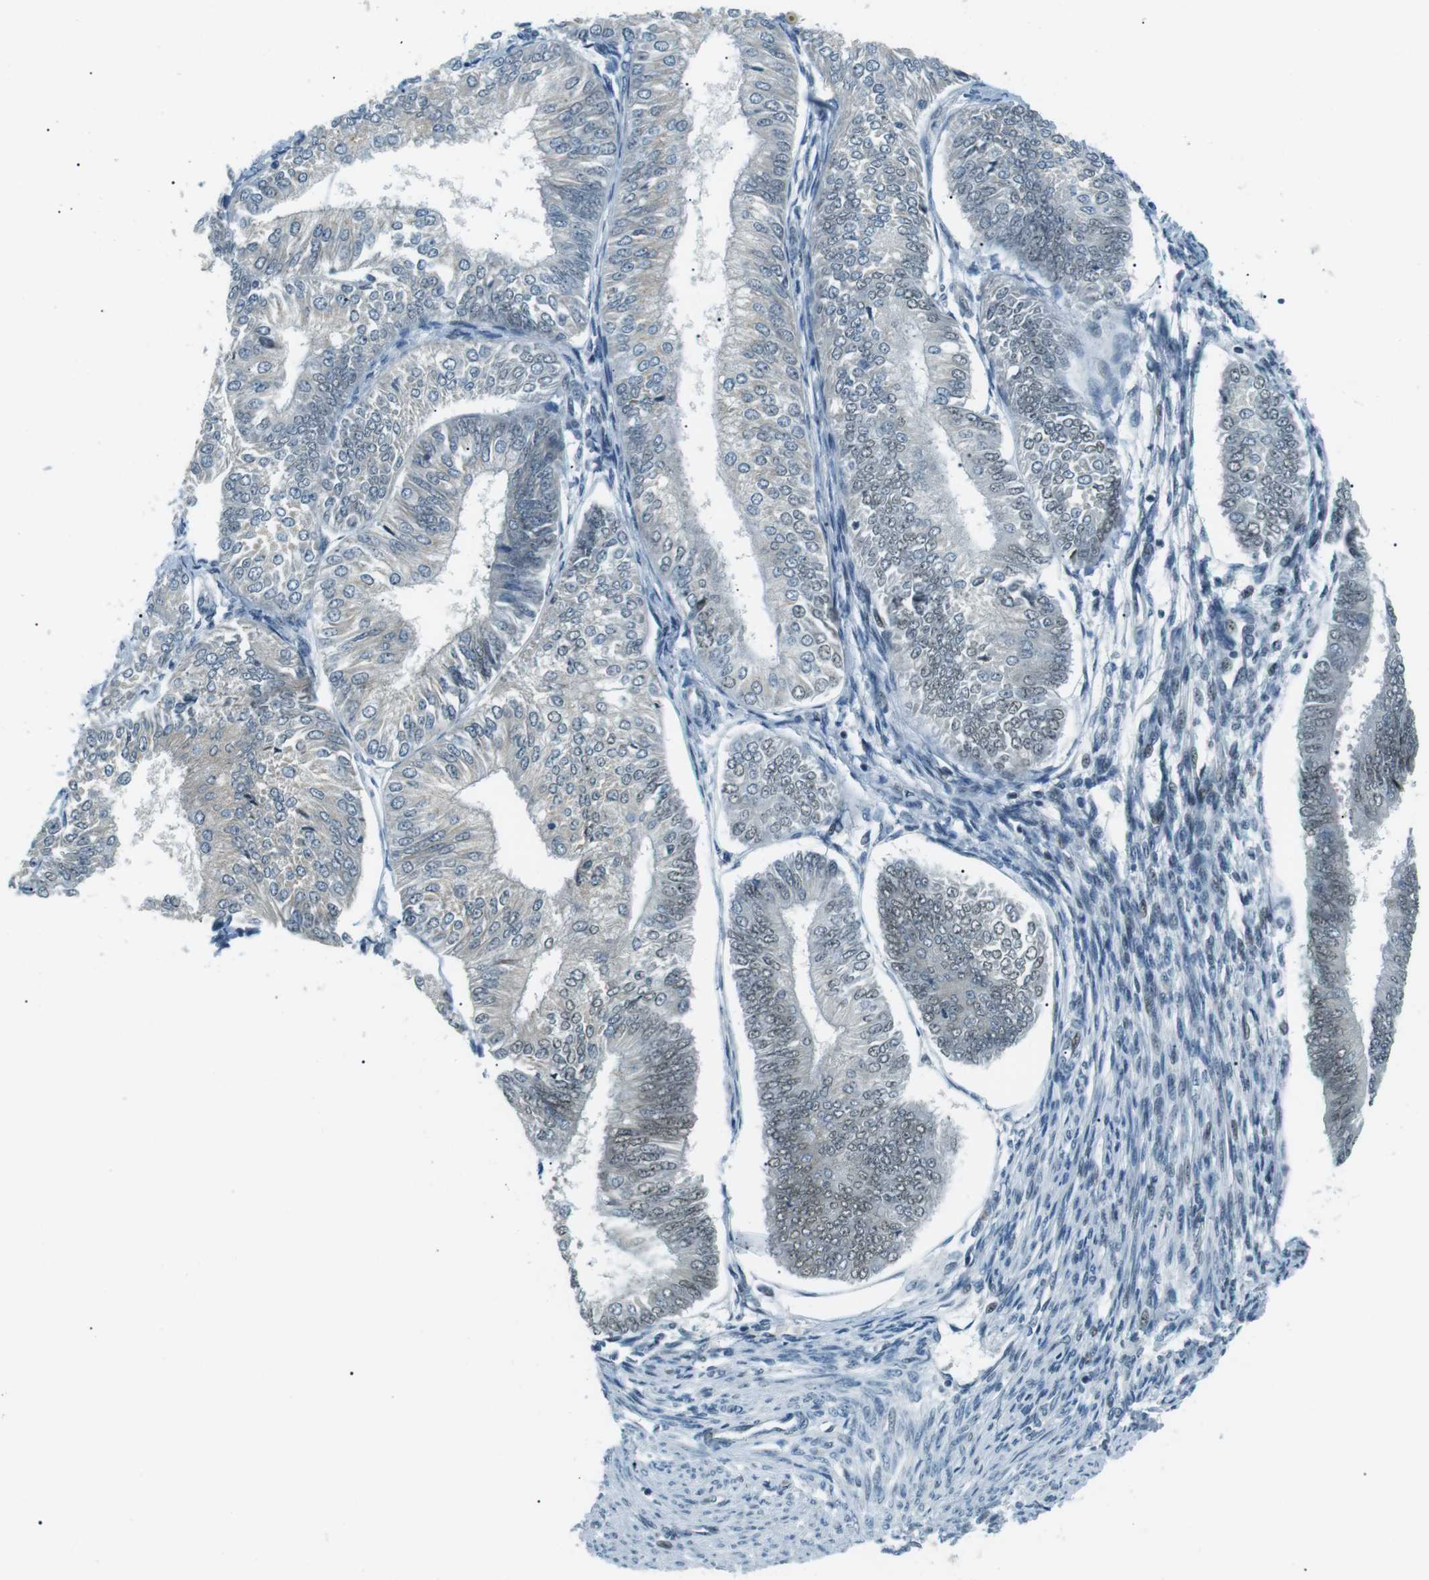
{"staining": {"intensity": "weak", "quantity": "<25%", "location": "nuclear"}, "tissue": "endometrial cancer", "cell_type": "Tumor cells", "image_type": "cancer", "snomed": [{"axis": "morphology", "description": "Adenocarcinoma, NOS"}, {"axis": "topography", "description": "Endometrium"}], "caption": "There is no significant staining in tumor cells of endometrial cancer.", "gene": "PJA1", "patient": {"sex": "female", "age": 58}}